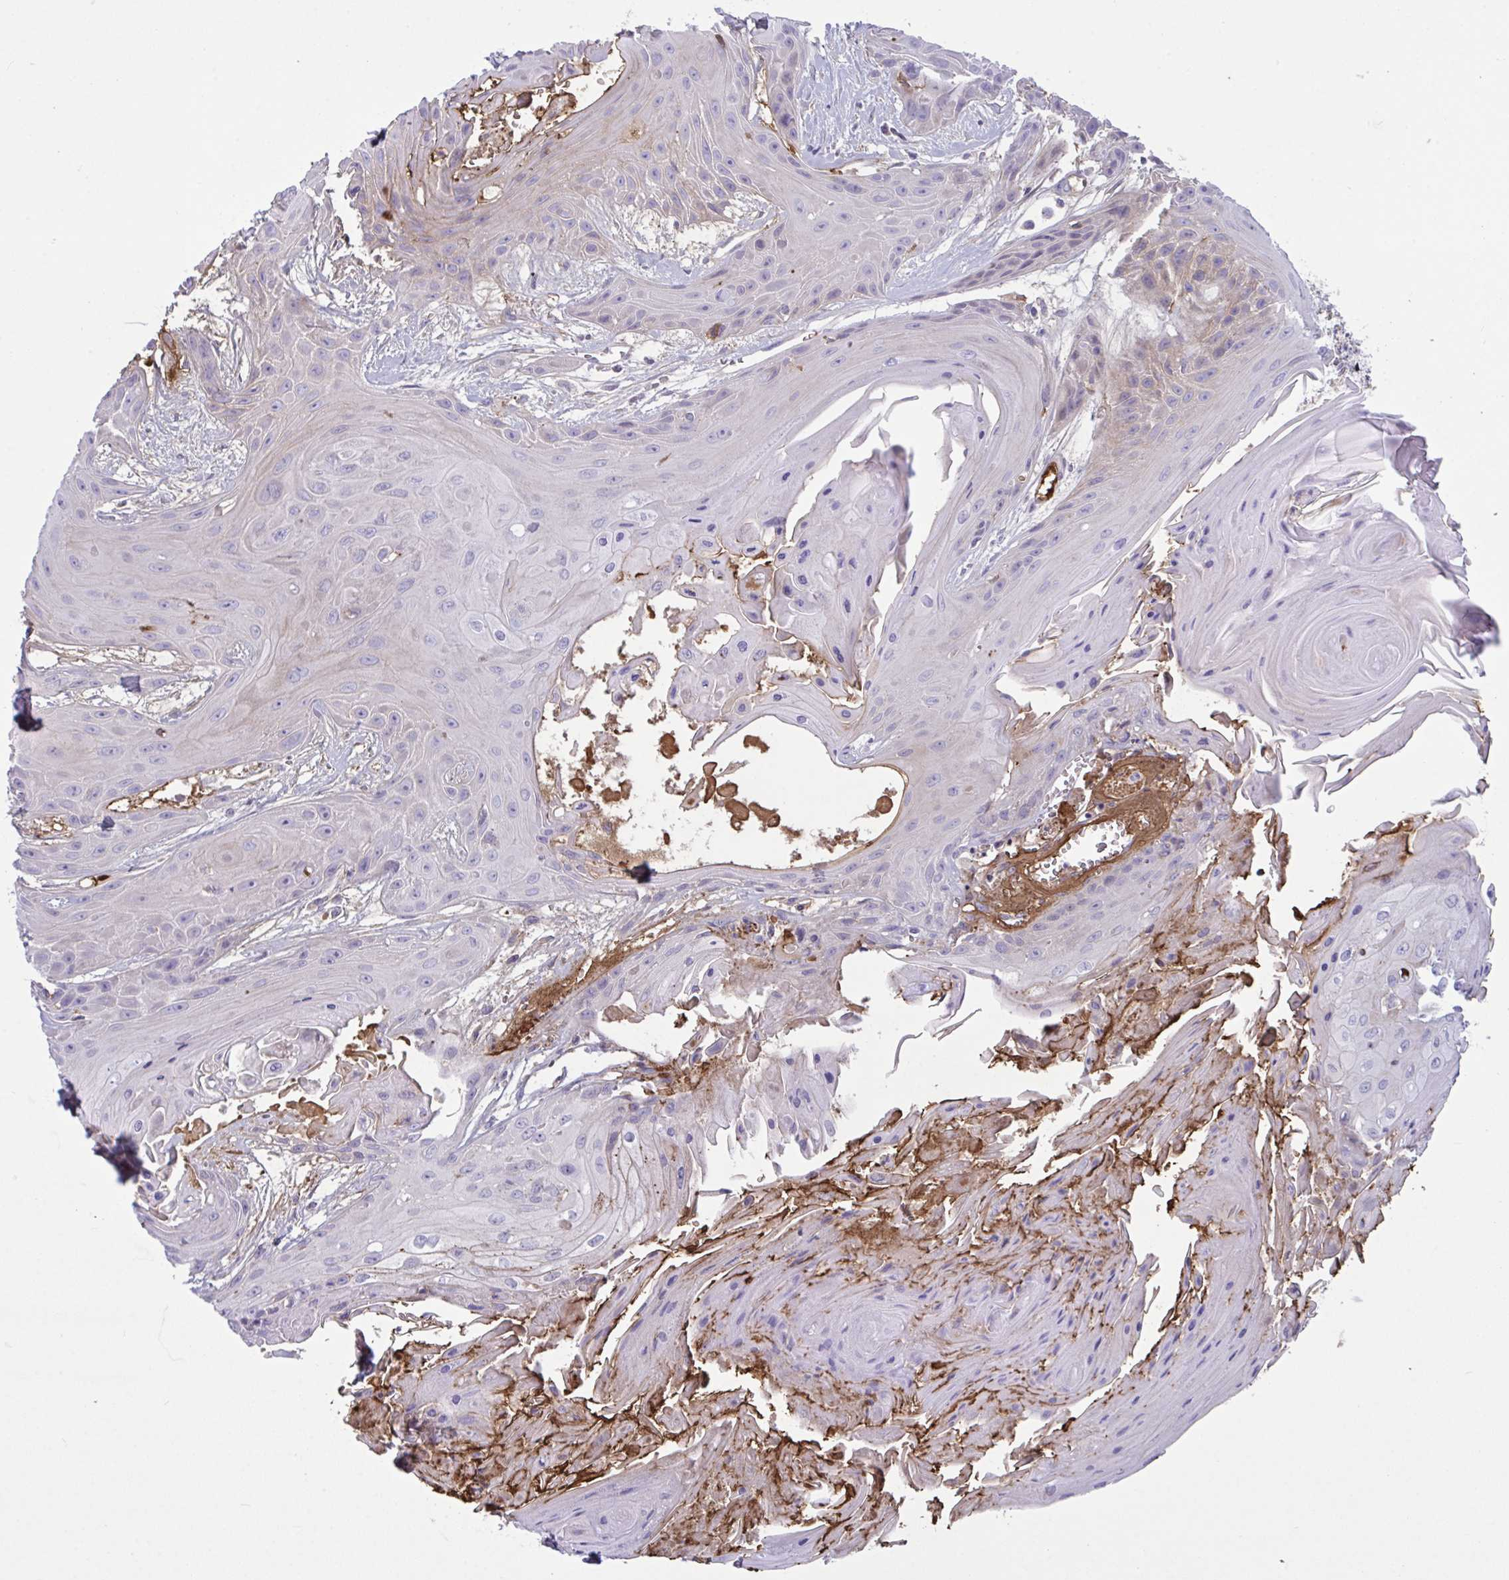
{"staining": {"intensity": "weak", "quantity": "<25%", "location": "cytoplasmic/membranous"}, "tissue": "head and neck cancer", "cell_type": "Tumor cells", "image_type": "cancer", "snomed": [{"axis": "morphology", "description": "Squamous cell carcinoma, NOS"}, {"axis": "topography", "description": "Head-Neck"}], "caption": "This is an immunohistochemistry micrograph of human head and neck squamous cell carcinoma. There is no expression in tumor cells.", "gene": "IL1R1", "patient": {"sex": "female", "age": 73}}